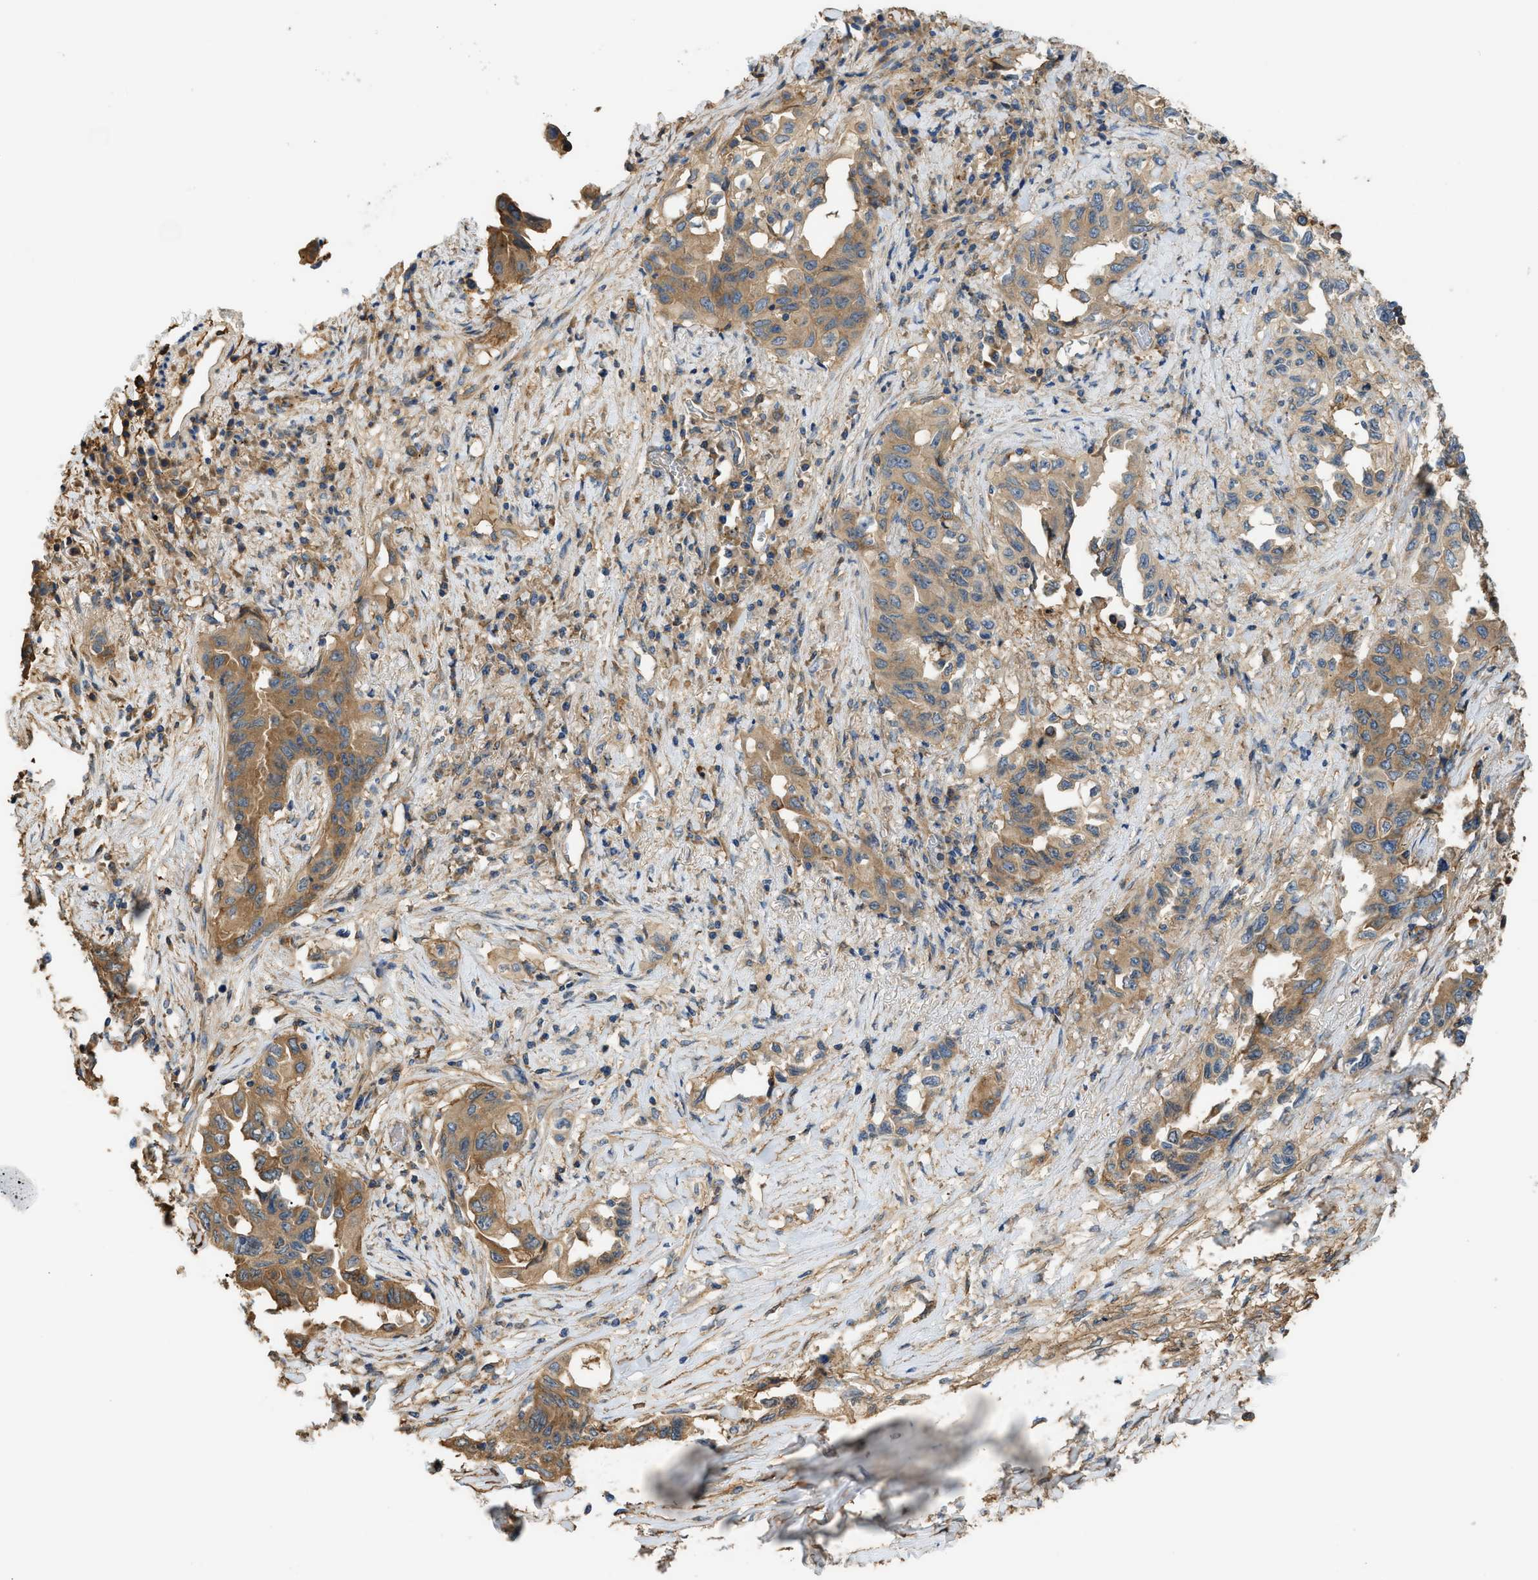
{"staining": {"intensity": "moderate", "quantity": ">75%", "location": "cytoplasmic/membranous"}, "tissue": "lung cancer", "cell_type": "Tumor cells", "image_type": "cancer", "snomed": [{"axis": "morphology", "description": "Adenocarcinoma, NOS"}, {"axis": "topography", "description": "Lung"}], "caption": "Approximately >75% of tumor cells in human lung cancer demonstrate moderate cytoplasmic/membranous protein expression as visualized by brown immunohistochemical staining.", "gene": "DDHD2", "patient": {"sex": "female", "age": 51}}